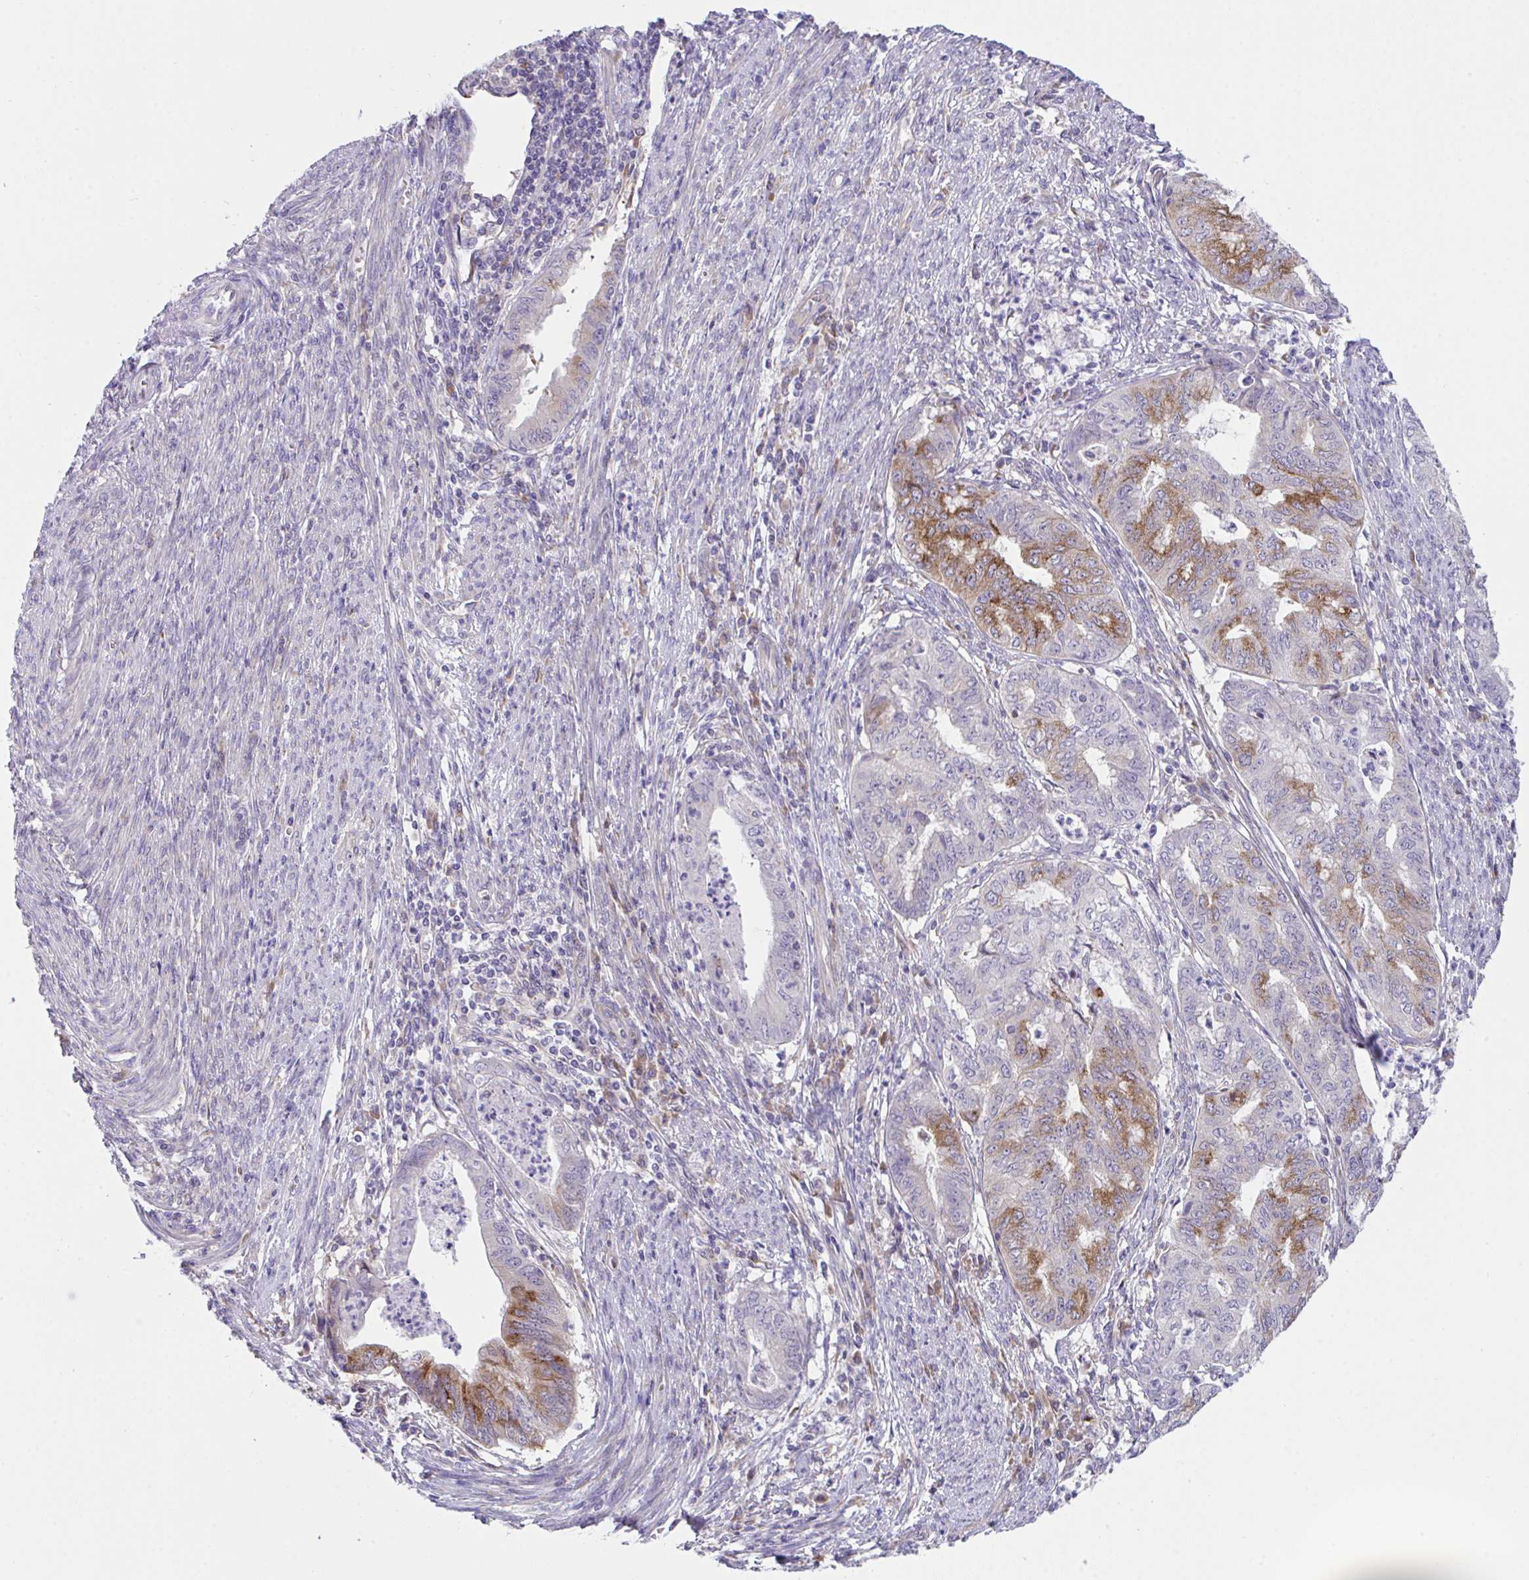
{"staining": {"intensity": "moderate", "quantity": "25%-75%", "location": "cytoplasmic/membranous"}, "tissue": "endometrial cancer", "cell_type": "Tumor cells", "image_type": "cancer", "snomed": [{"axis": "morphology", "description": "Adenocarcinoma, NOS"}, {"axis": "topography", "description": "Endometrium"}], "caption": "A brown stain highlights moderate cytoplasmic/membranous positivity of a protein in human adenocarcinoma (endometrial) tumor cells.", "gene": "MIA3", "patient": {"sex": "female", "age": 79}}